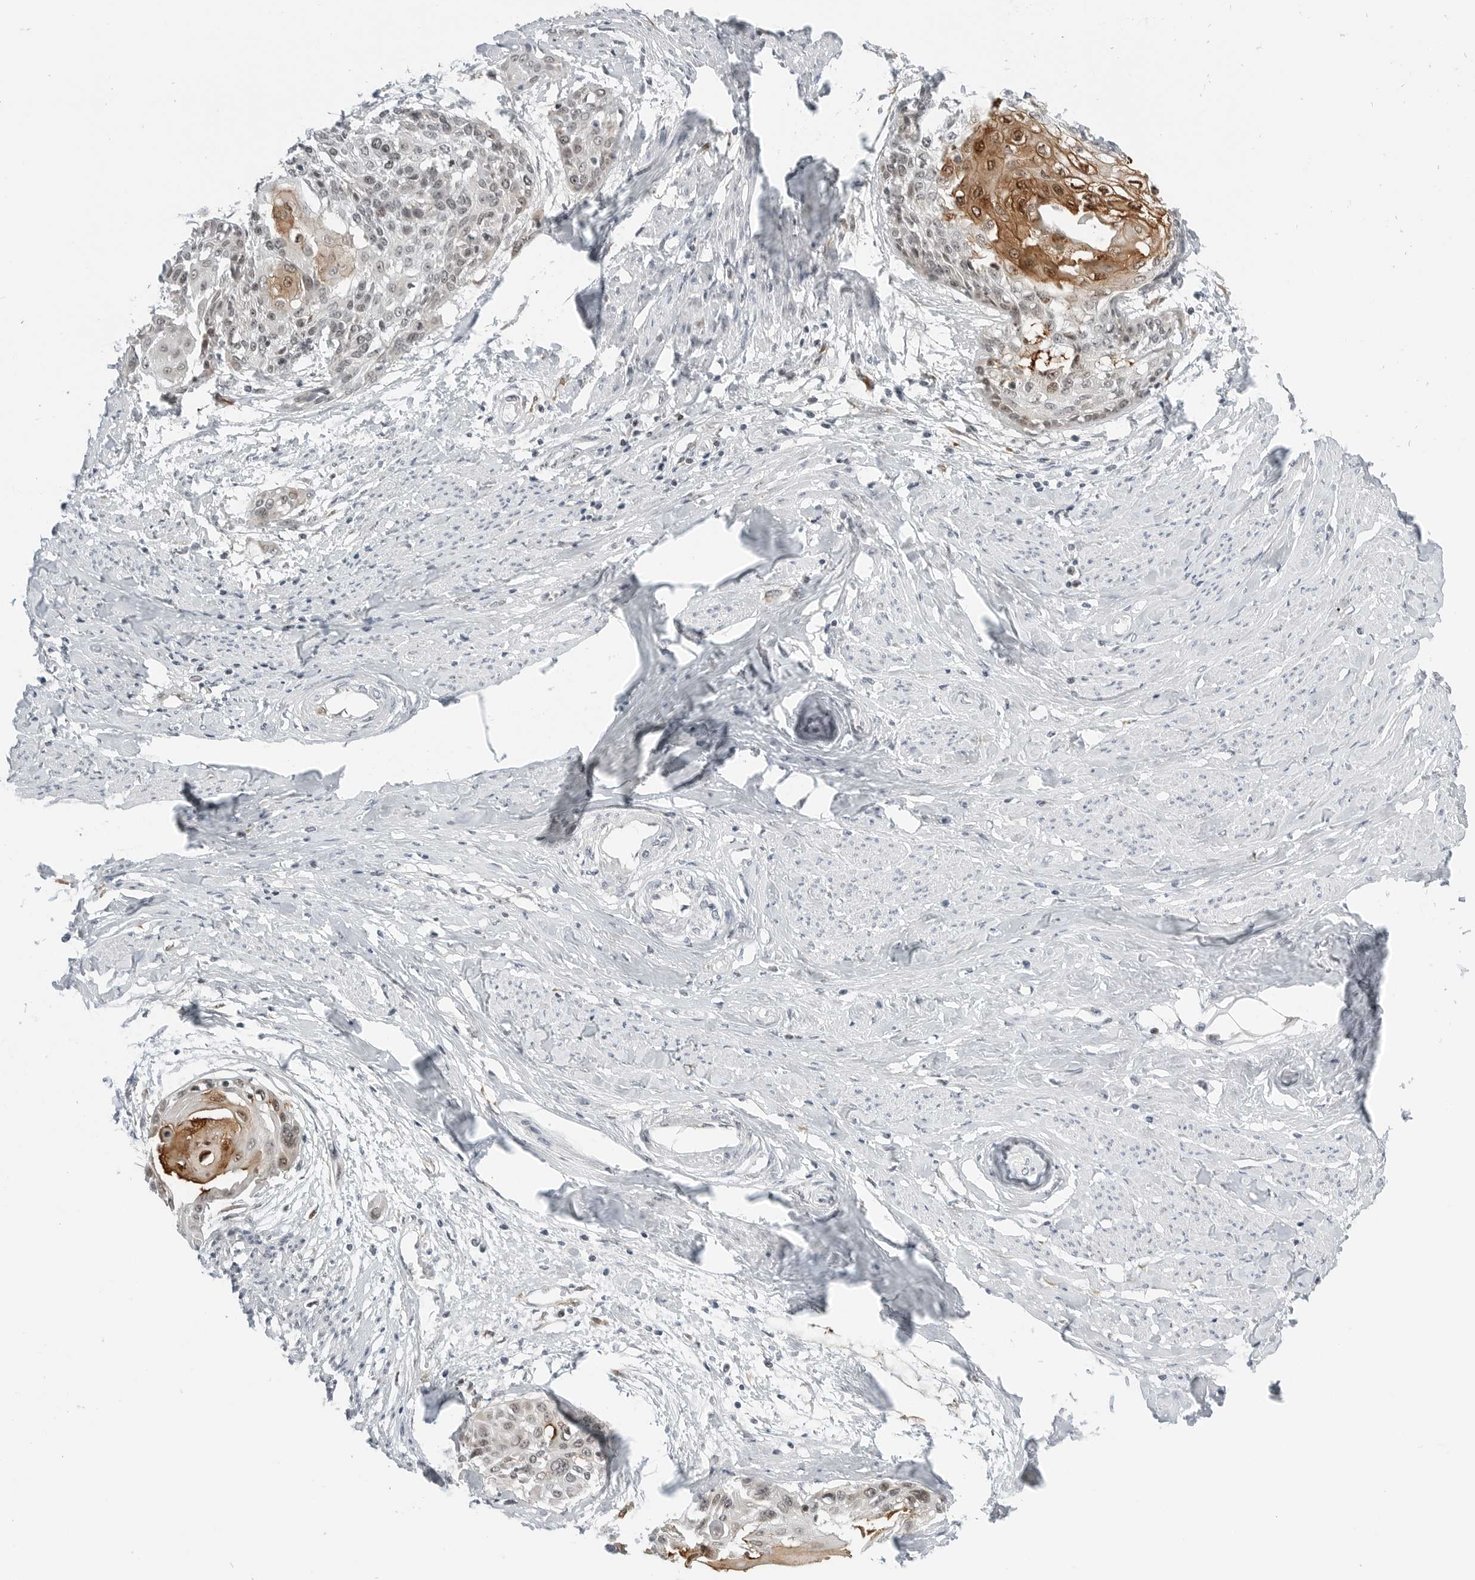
{"staining": {"intensity": "moderate", "quantity": "25%-75%", "location": "cytoplasmic/membranous,nuclear"}, "tissue": "cervical cancer", "cell_type": "Tumor cells", "image_type": "cancer", "snomed": [{"axis": "morphology", "description": "Squamous cell carcinoma, NOS"}, {"axis": "topography", "description": "Cervix"}], "caption": "IHC (DAB) staining of human cervical squamous cell carcinoma shows moderate cytoplasmic/membranous and nuclear protein staining in approximately 25%-75% of tumor cells.", "gene": "RIMKLA", "patient": {"sex": "female", "age": 57}}